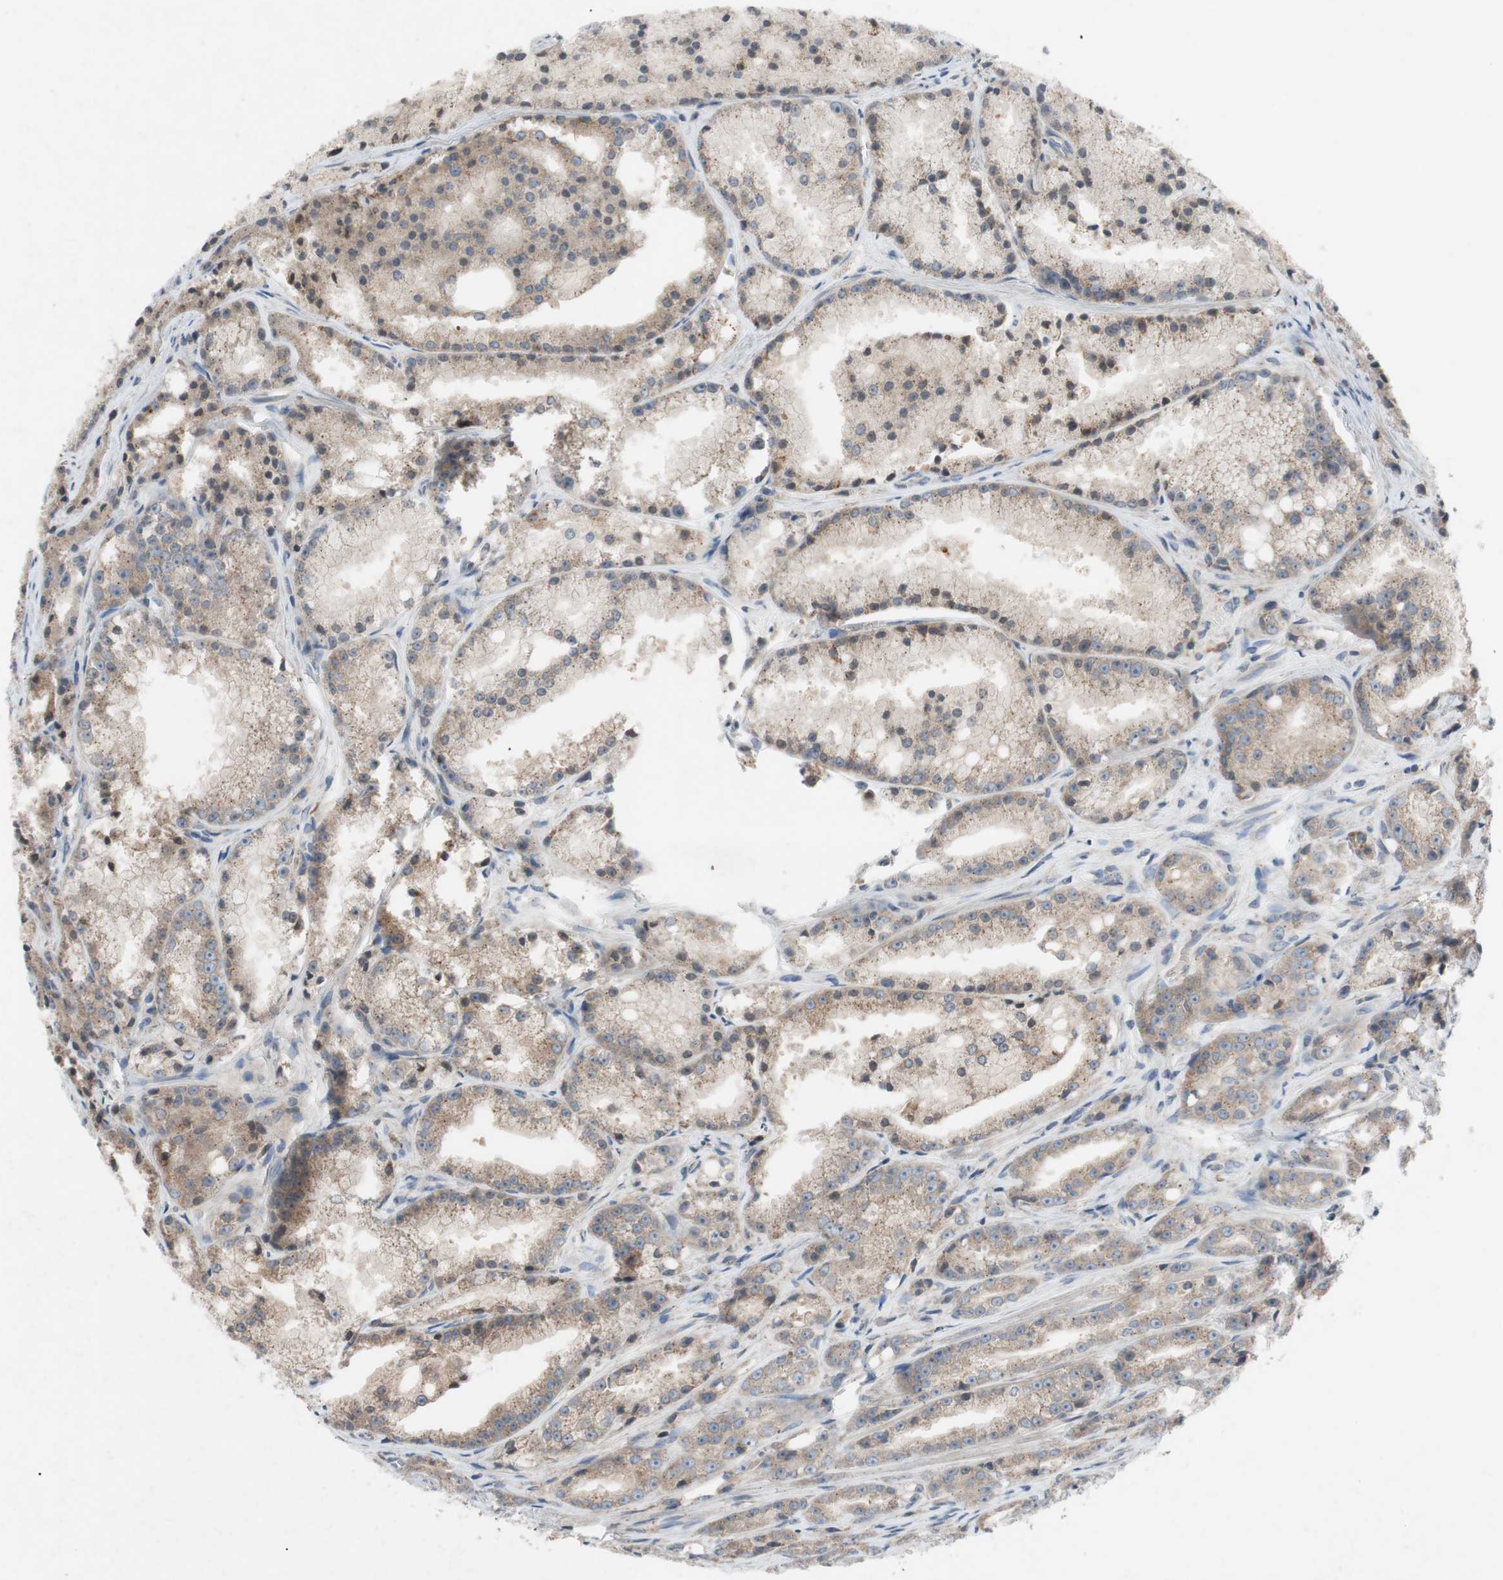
{"staining": {"intensity": "weak", "quantity": ">75%", "location": "cytoplasmic/membranous"}, "tissue": "prostate cancer", "cell_type": "Tumor cells", "image_type": "cancer", "snomed": [{"axis": "morphology", "description": "Adenocarcinoma, Low grade"}, {"axis": "topography", "description": "Prostate"}], "caption": "Human prostate cancer (adenocarcinoma (low-grade)) stained with a brown dye demonstrates weak cytoplasmic/membranous positive positivity in approximately >75% of tumor cells.", "gene": "ADD2", "patient": {"sex": "male", "age": 64}}